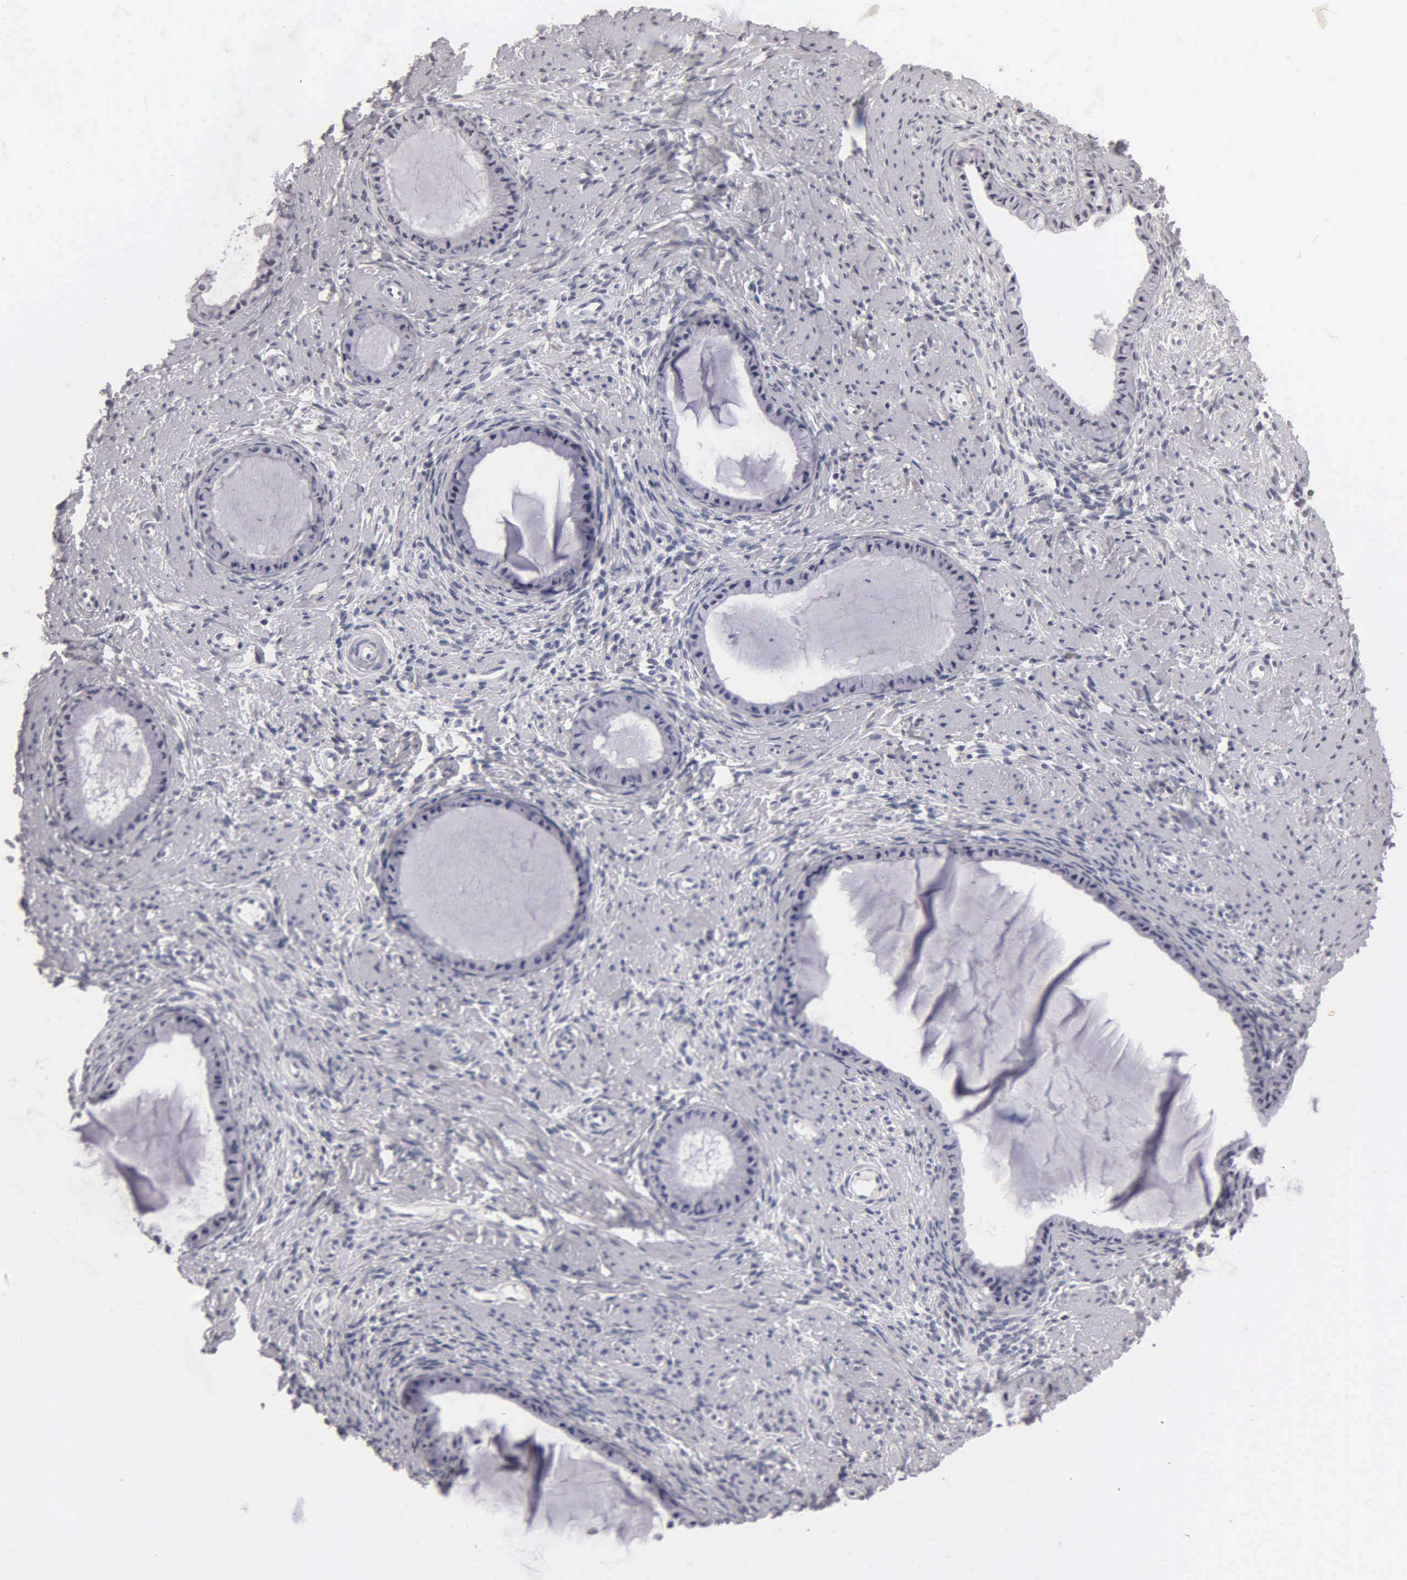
{"staining": {"intensity": "negative", "quantity": "none", "location": "none"}, "tissue": "cervix", "cell_type": "Glandular cells", "image_type": "normal", "snomed": [{"axis": "morphology", "description": "Normal tissue, NOS"}, {"axis": "topography", "description": "Cervix"}], "caption": "Immunohistochemistry (IHC) of benign human cervix exhibits no positivity in glandular cells.", "gene": "SST", "patient": {"sex": "female", "age": 70}}